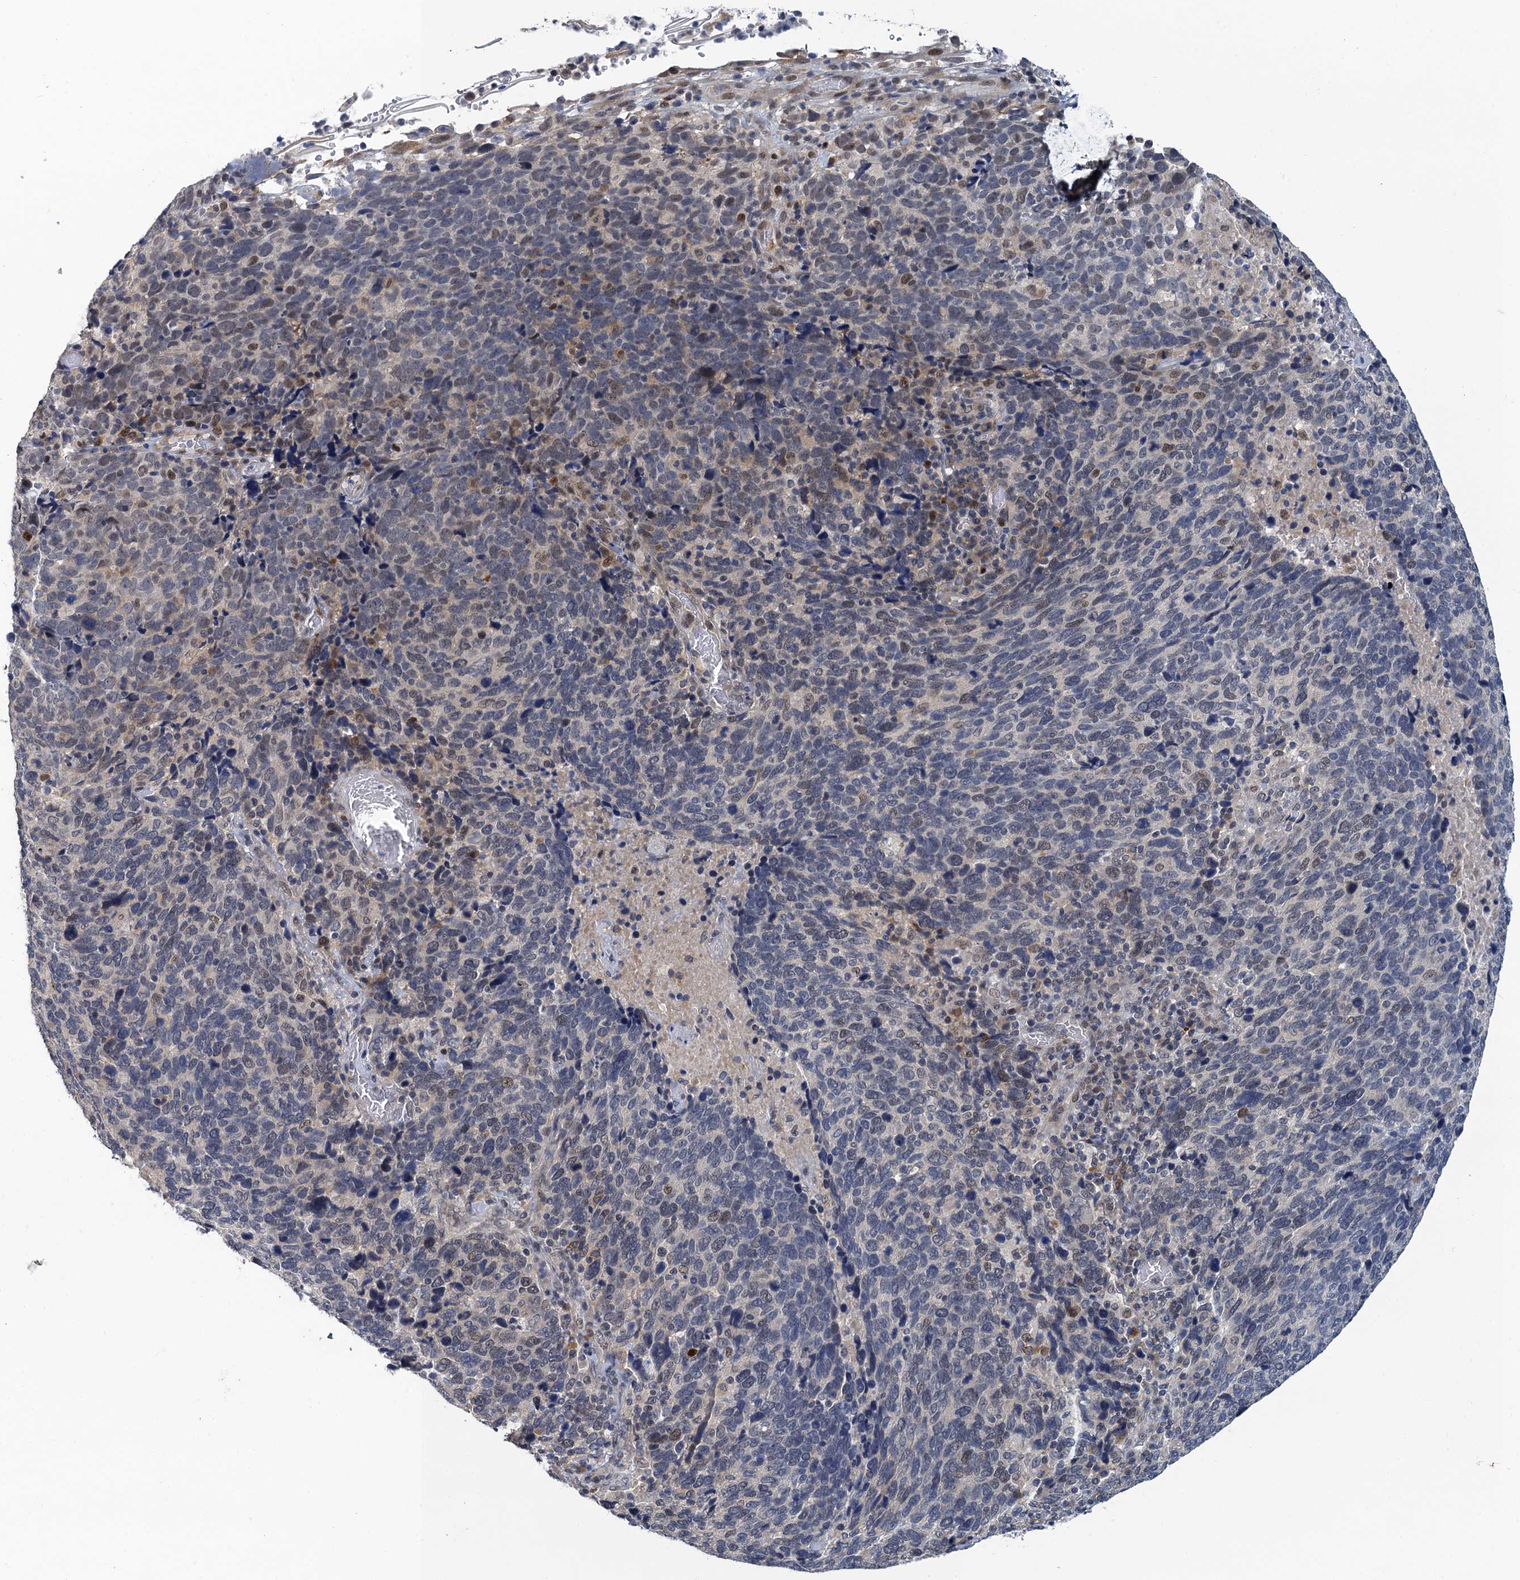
{"staining": {"intensity": "negative", "quantity": "none", "location": "none"}, "tissue": "cervical cancer", "cell_type": "Tumor cells", "image_type": "cancer", "snomed": [{"axis": "morphology", "description": "Squamous cell carcinoma, NOS"}, {"axis": "topography", "description": "Cervix"}], "caption": "The immunohistochemistry (IHC) histopathology image has no significant positivity in tumor cells of squamous cell carcinoma (cervical) tissue.", "gene": "MRFAP1", "patient": {"sex": "female", "age": 41}}